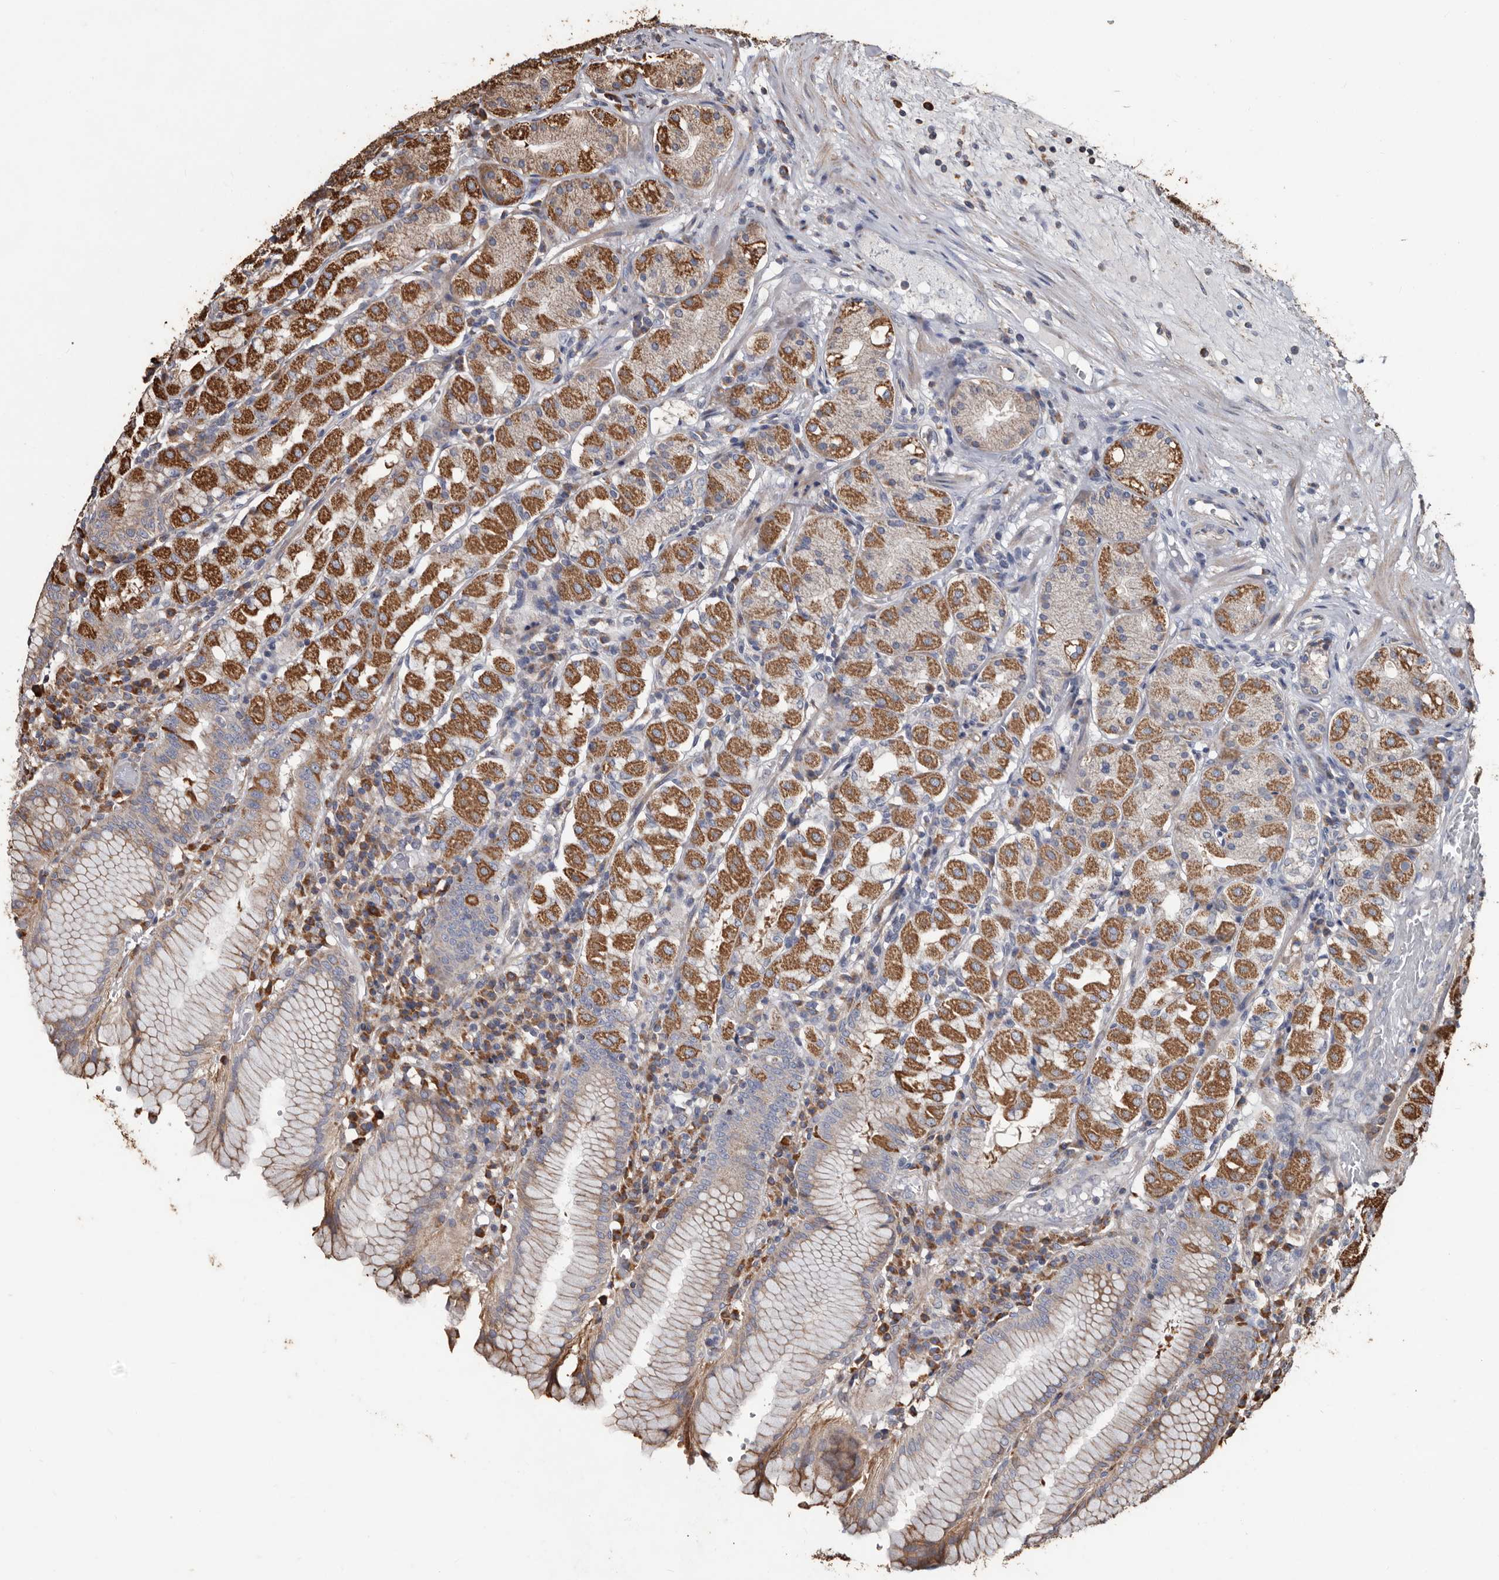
{"staining": {"intensity": "moderate", "quantity": ">75%", "location": "cytoplasmic/membranous"}, "tissue": "stomach", "cell_type": "Glandular cells", "image_type": "normal", "snomed": [{"axis": "morphology", "description": "Normal tissue, NOS"}, {"axis": "topography", "description": "Stomach"}, {"axis": "topography", "description": "Stomach, lower"}], "caption": "Protein analysis of unremarkable stomach demonstrates moderate cytoplasmic/membranous positivity in approximately >75% of glandular cells. Using DAB (3,3'-diaminobenzidine) (brown) and hematoxylin (blue) stains, captured at high magnification using brightfield microscopy.", "gene": "OSGIN2", "patient": {"sex": "female", "age": 56}}